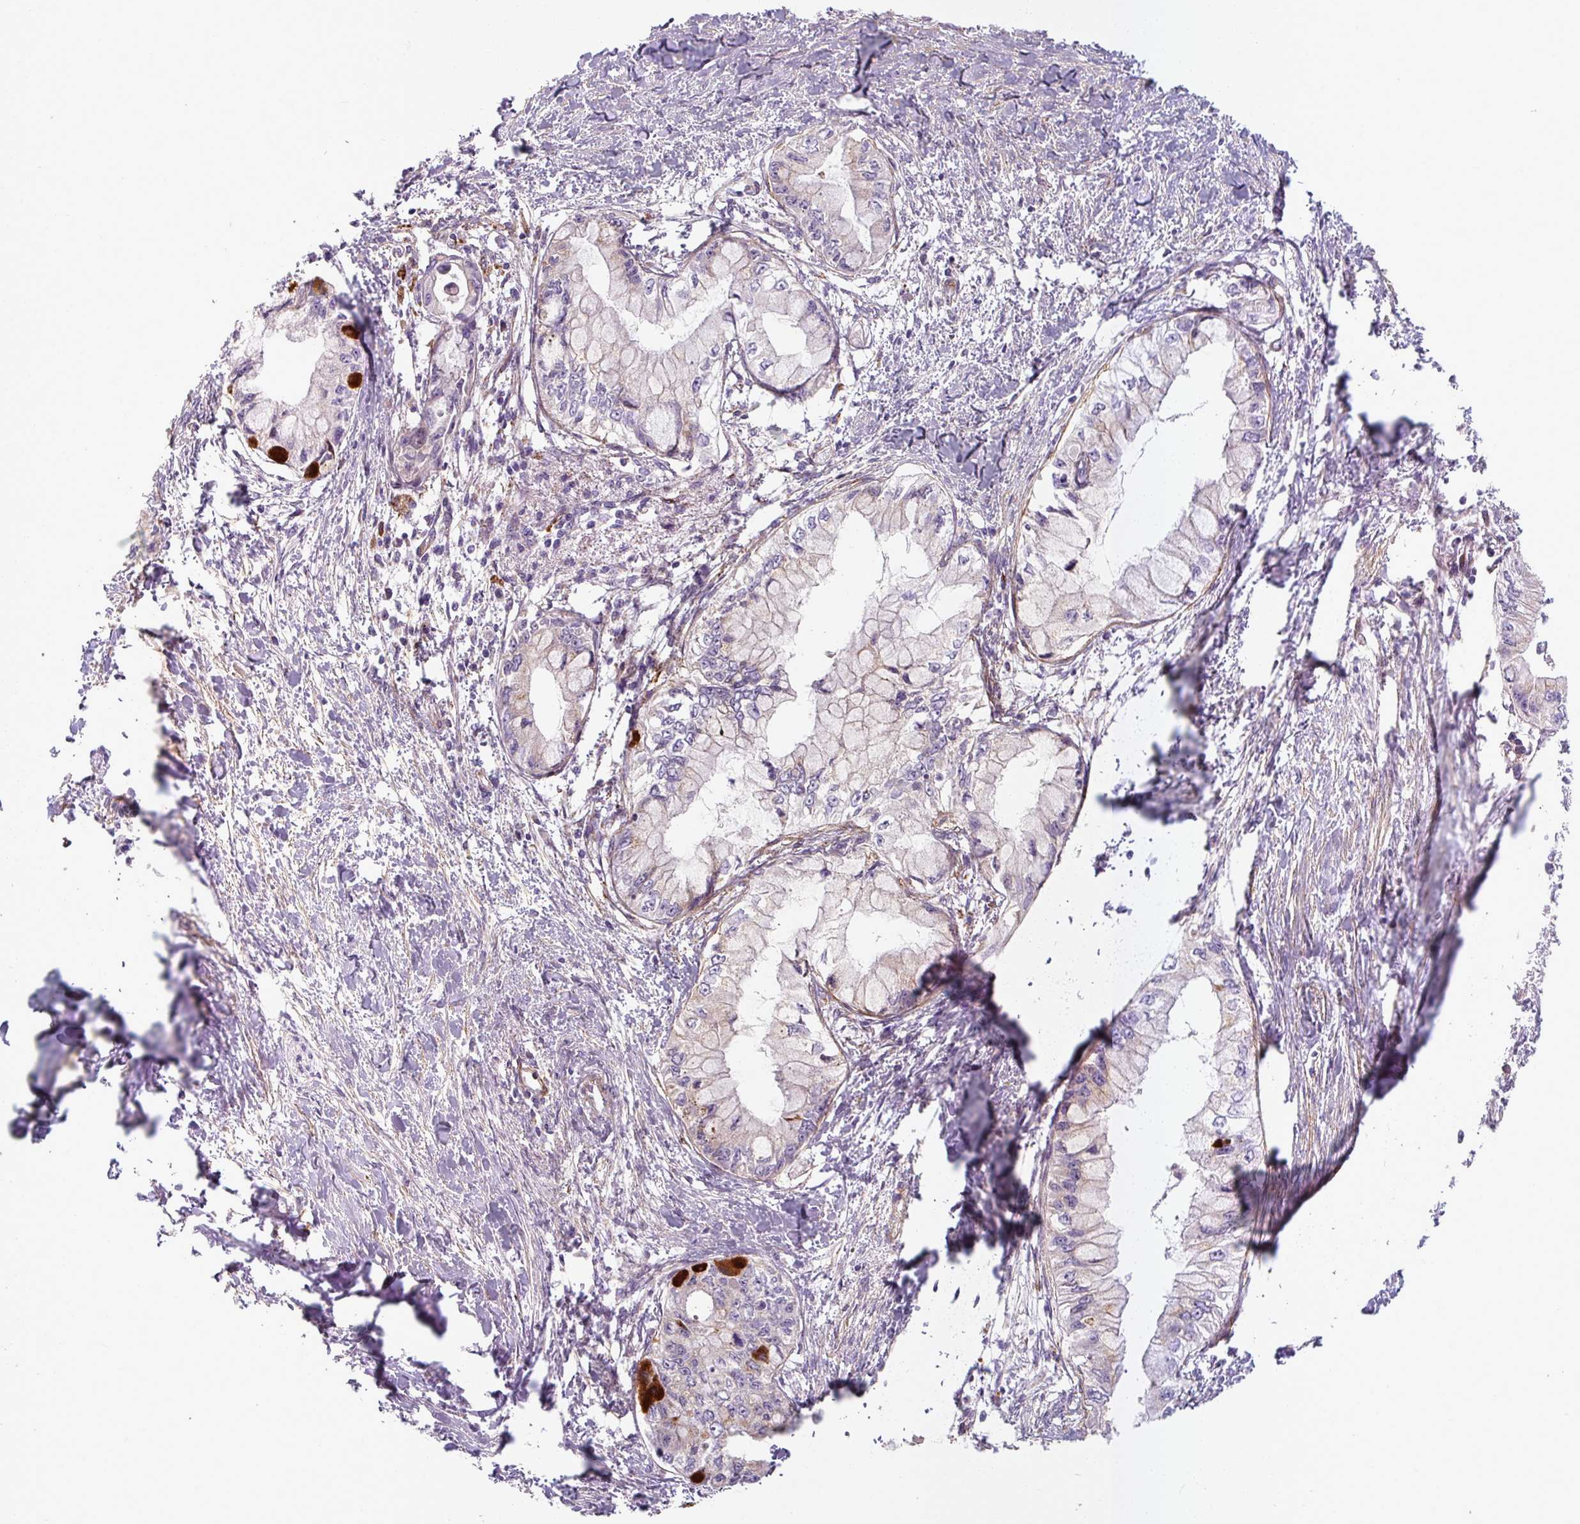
{"staining": {"intensity": "negative", "quantity": "none", "location": "none"}, "tissue": "pancreatic cancer", "cell_type": "Tumor cells", "image_type": "cancer", "snomed": [{"axis": "morphology", "description": "Adenocarcinoma, NOS"}, {"axis": "topography", "description": "Pancreas"}], "caption": "Tumor cells show no significant expression in pancreatic cancer (adenocarcinoma). (Stains: DAB IHC with hematoxylin counter stain, Microscopy: brightfield microscopy at high magnification).", "gene": "MRPS5", "patient": {"sex": "male", "age": 48}}